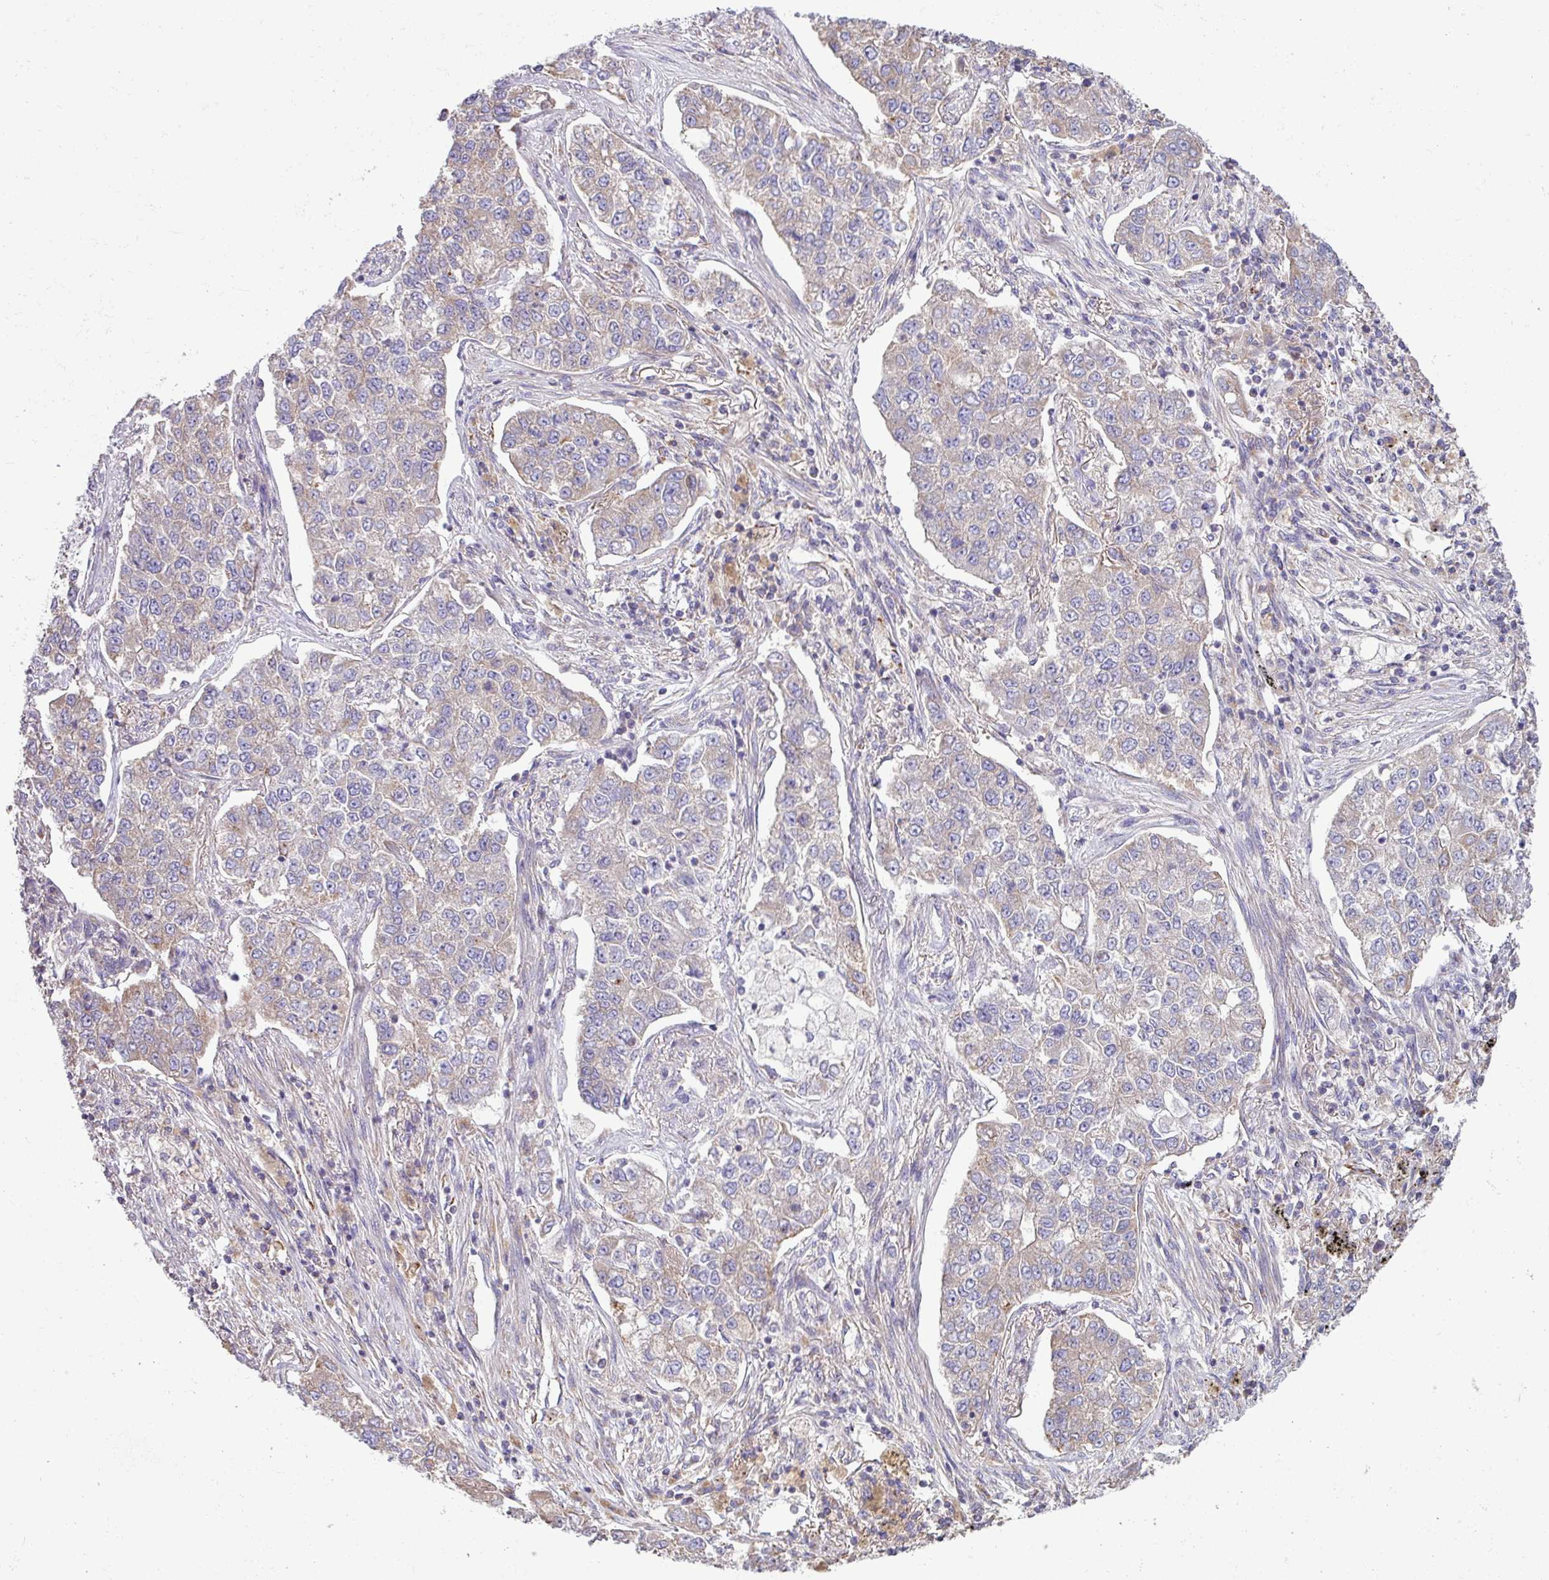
{"staining": {"intensity": "weak", "quantity": "<25%", "location": "cytoplasmic/membranous"}, "tissue": "lung cancer", "cell_type": "Tumor cells", "image_type": "cancer", "snomed": [{"axis": "morphology", "description": "Adenocarcinoma, NOS"}, {"axis": "topography", "description": "Lung"}], "caption": "This is an IHC photomicrograph of lung cancer (adenocarcinoma). There is no positivity in tumor cells.", "gene": "PPM1J", "patient": {"sex": "male", "age": 49}}